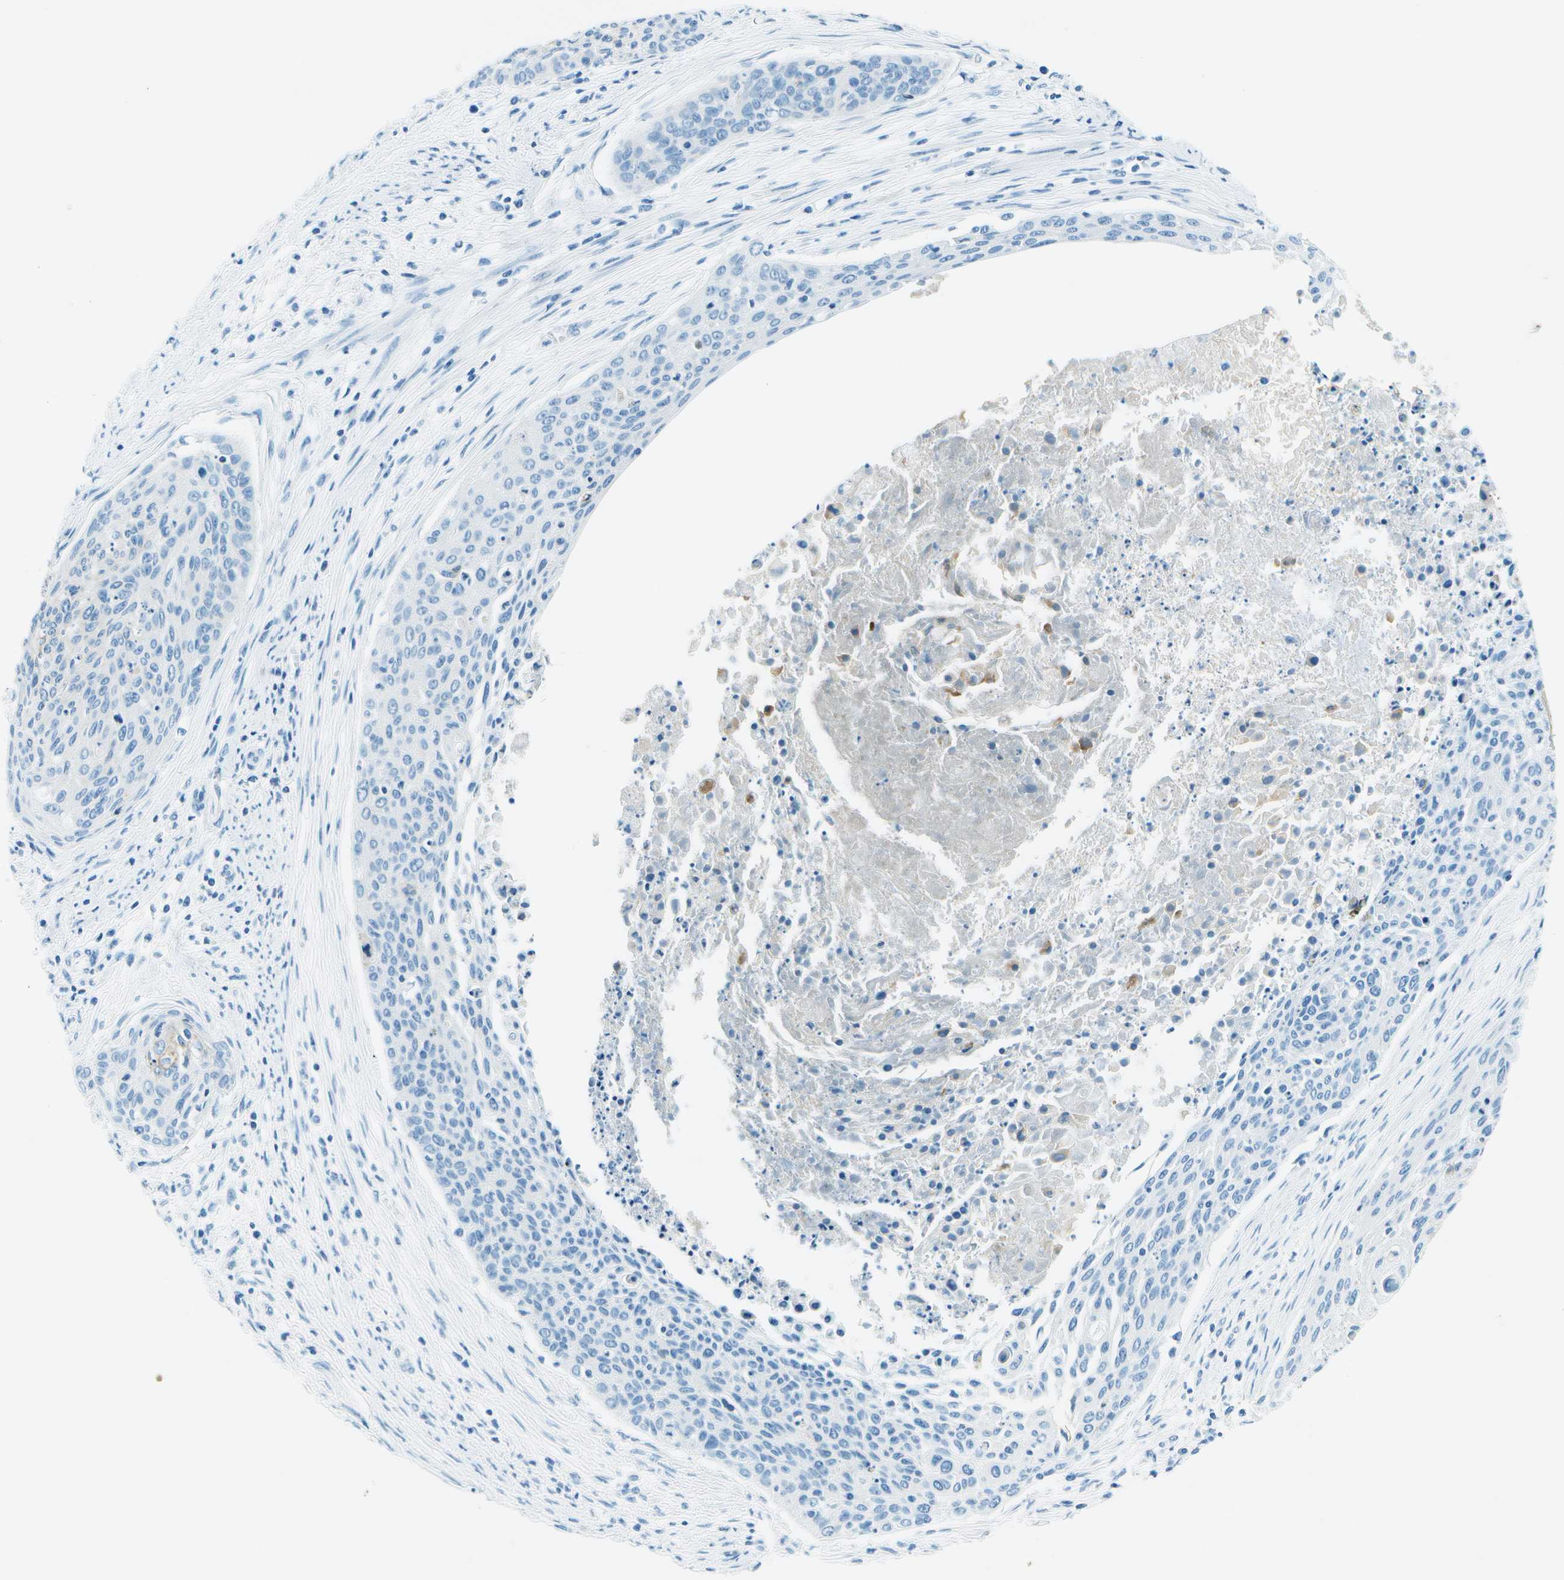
{"staining": {"intensity": "negative", "quantity": "none", "location": "none"}, "tissue": "cervical cancer", "cell_type": "Tumor cells", "image_type": "cancer", "snomed": [{"axis": "morphology", "description": "Squamous cell carcinoma, NOS"}, {"axis": "topography", "description": "Cervix"}], "caption": "Squamous cell carcinoma (cervical) stained for a protein using IHC exhibits no positivity tumor cells.", "gene": "SLC16A10", "patient": {"sex": "female", "age": 55}}